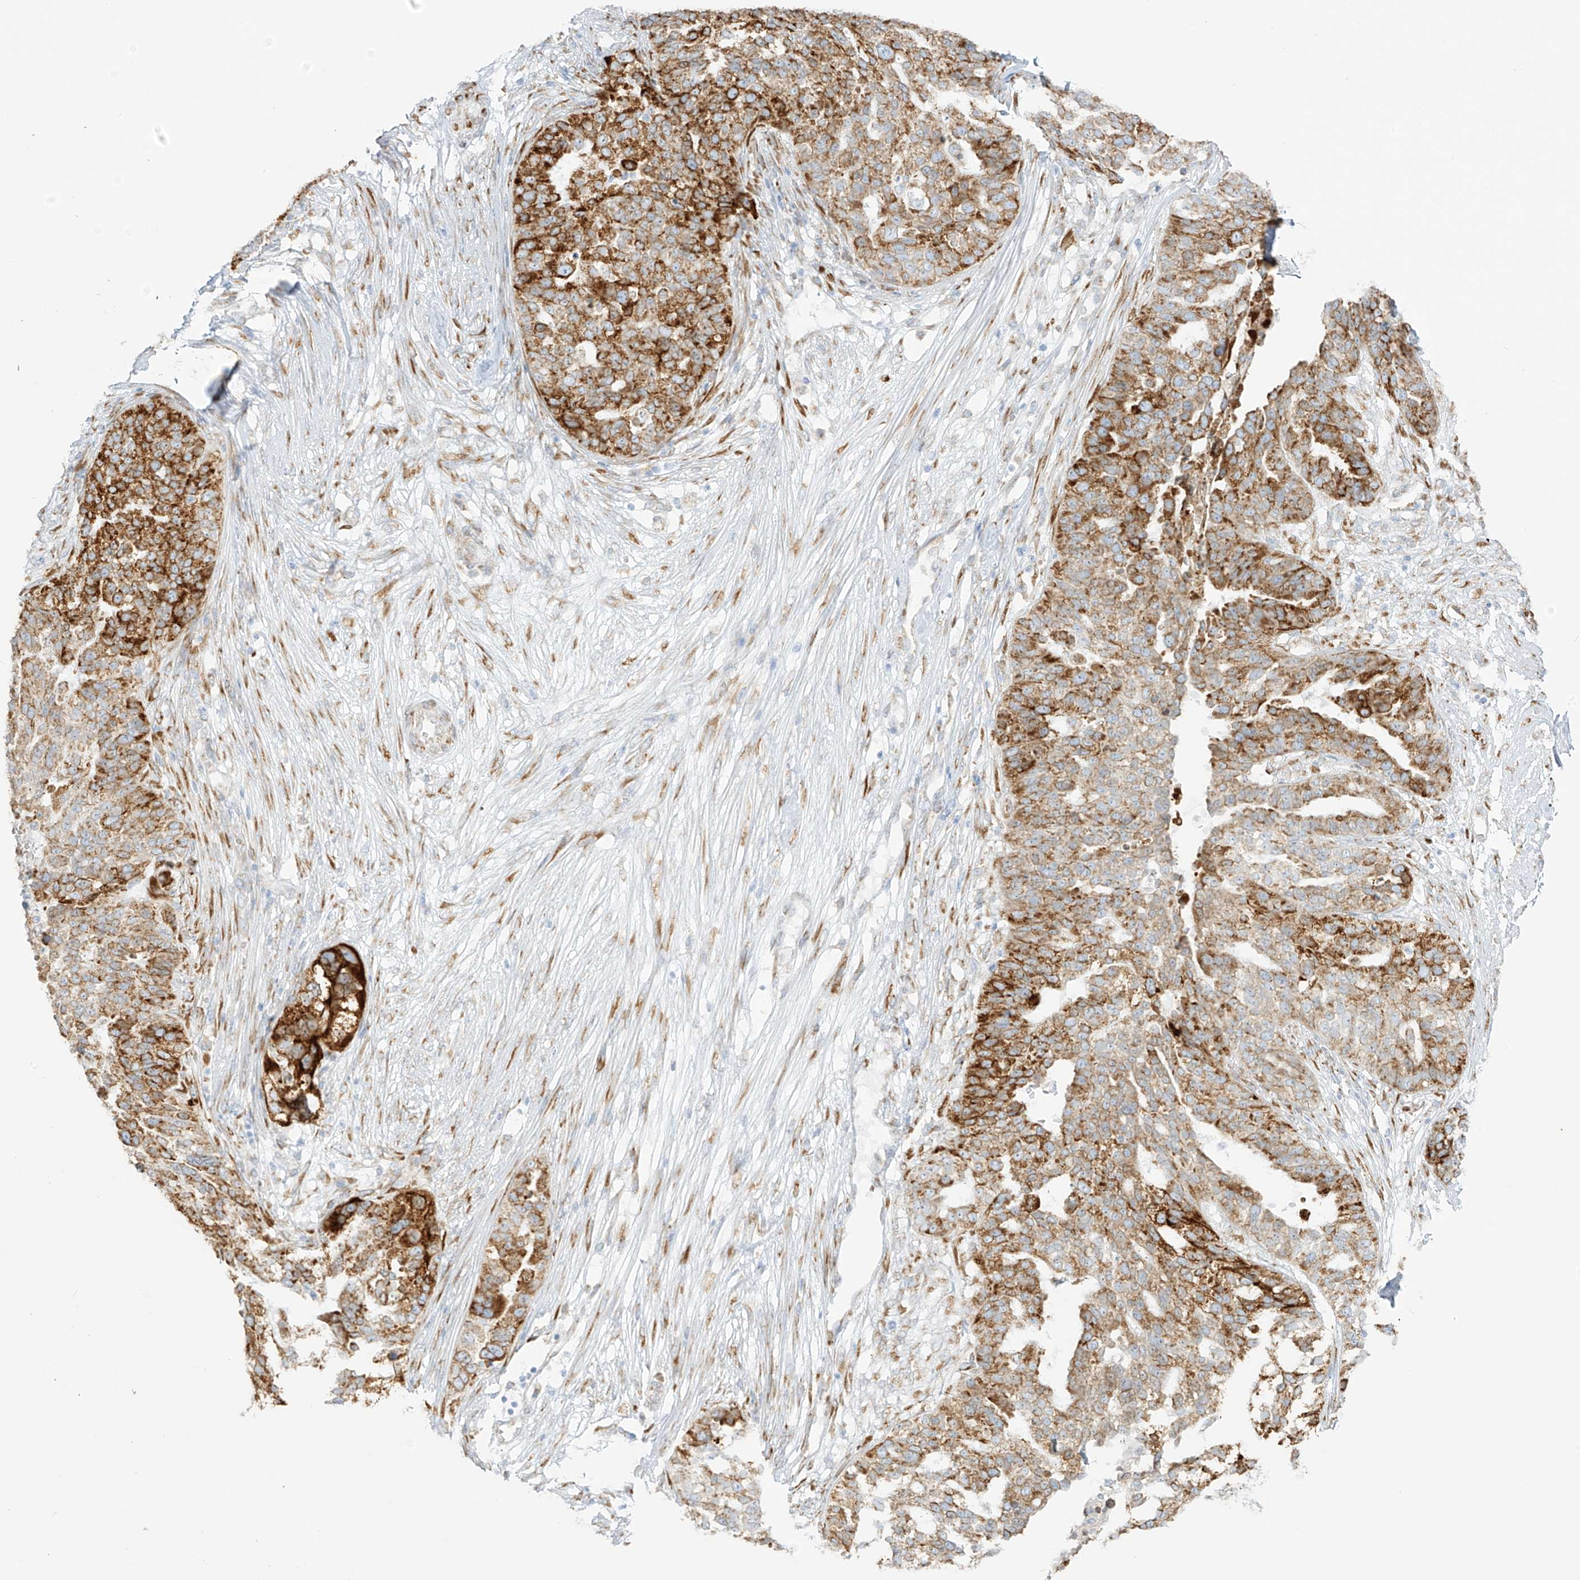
{"staining": {"intensity": "moderate", "quantity": "25%-75%", "location": "cytoplasmic/membranous"}, "tissue": "ovarian cancer", "cell_type": "Tumor cells", "image_type": "cancer", "snomed": [{"axis": "morphology", "description": "Cystadenocarcinoma, serous, NOS"}, {"axis": "topography", "description": "Ovary"}], "caption": "A brown stain highlights moderate cytoplasmic/membranous positivity of a protein in human ovarian serous cystadenocarcinoma tumor cells.", "gene": "LRRC59", "patient": {"sex": "female", "age": 59}}